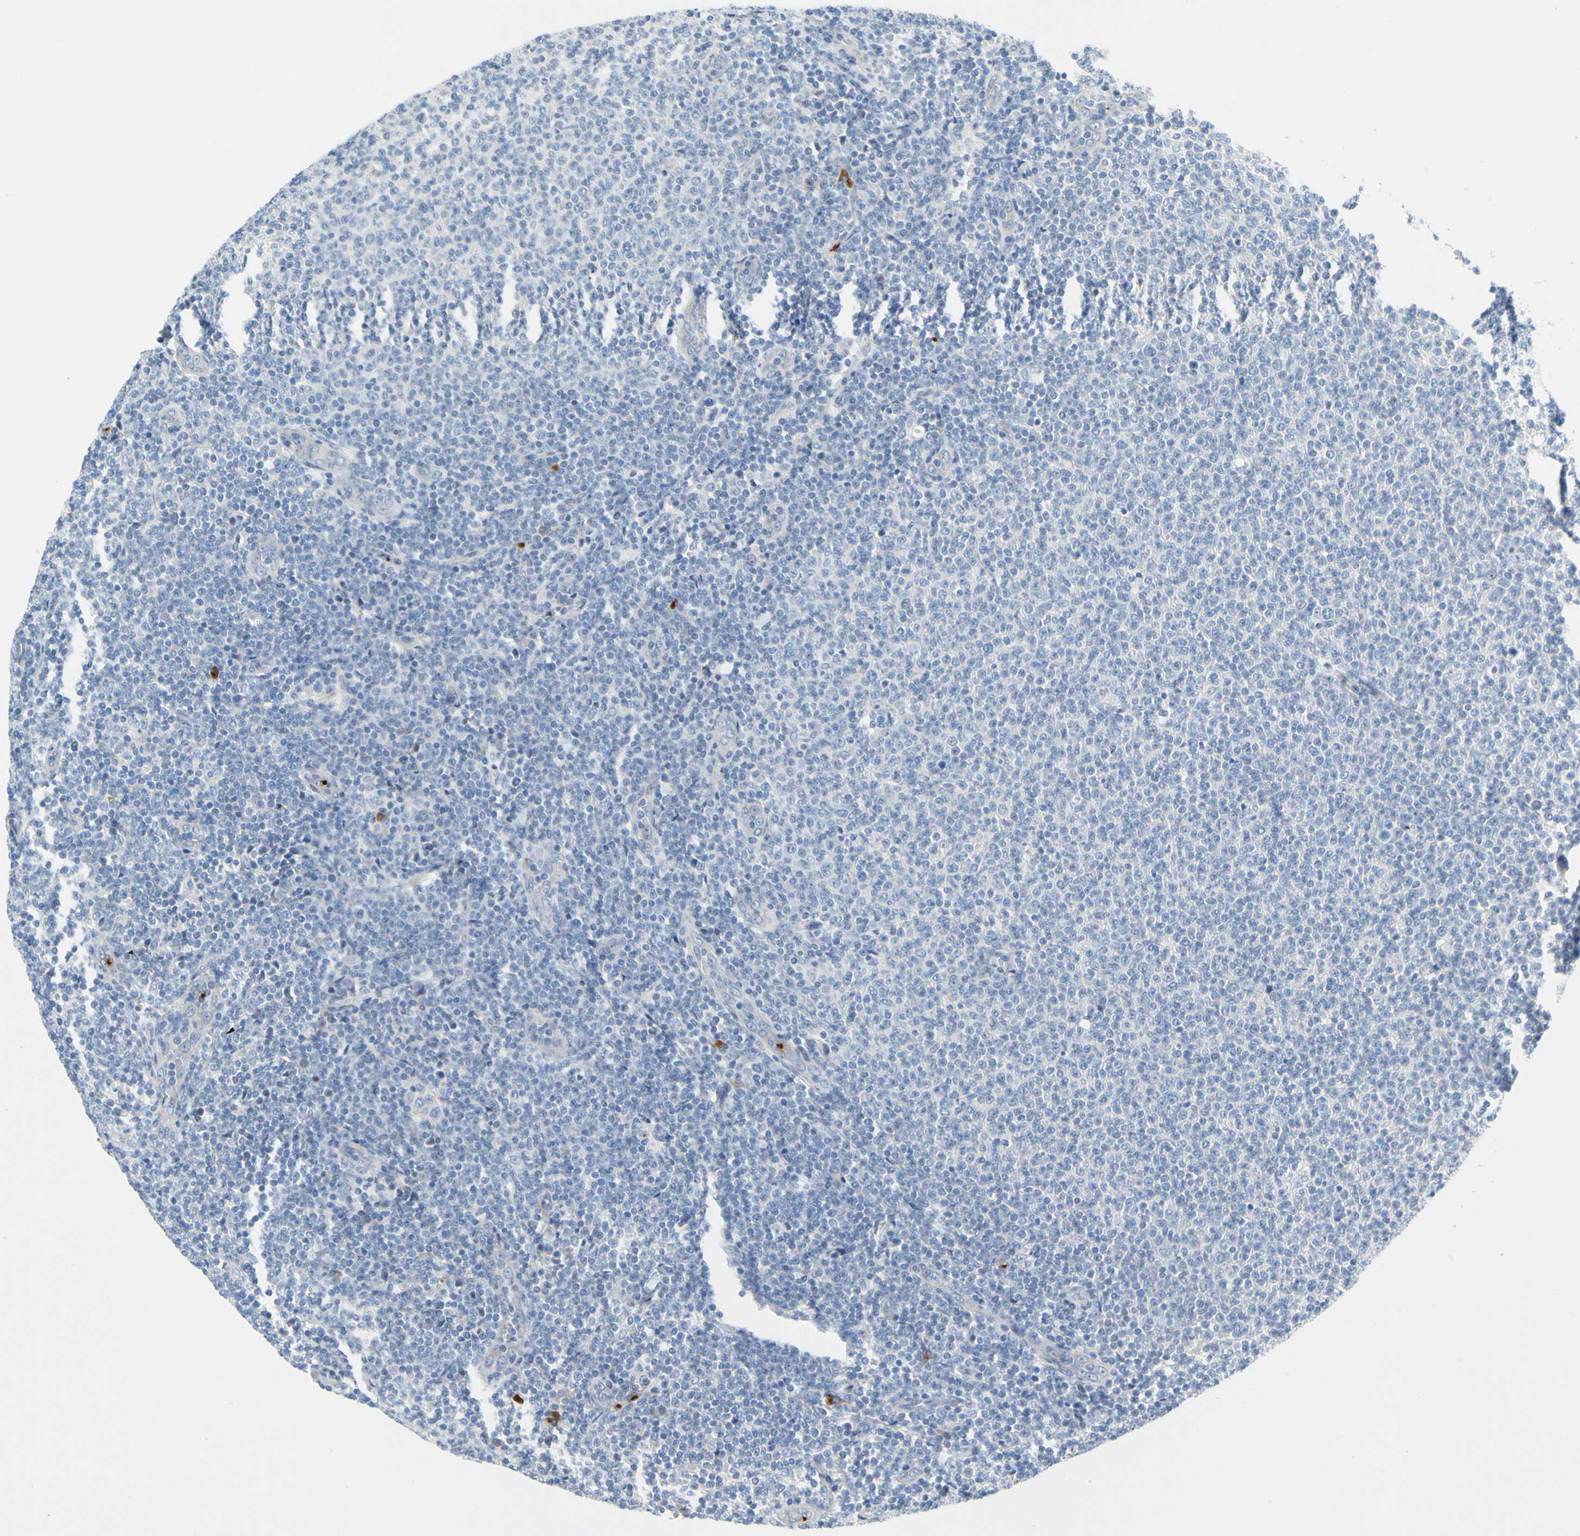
{"staining": {"intensity": "negative", "quantity": "none", "location": "none"}, "tissue": "lymphoma", "cell_type": "Tumor cells", "image_type": "cancer", "snomed": [{"axis": "morphology", "description": "Malignant lymphoma, non-Hodgkin's type, Low grade"}, {"axis": "topography", "description": "Lymph node"}], "caption": "Immunohistochemistry of lymphoma reveals no positivity in tumor cells. (Immunohistochemistry (ihc), brightfield microscopy, high magnification).", "gene": "PPBP", "patient": {"sex": "male", "age": 66}}